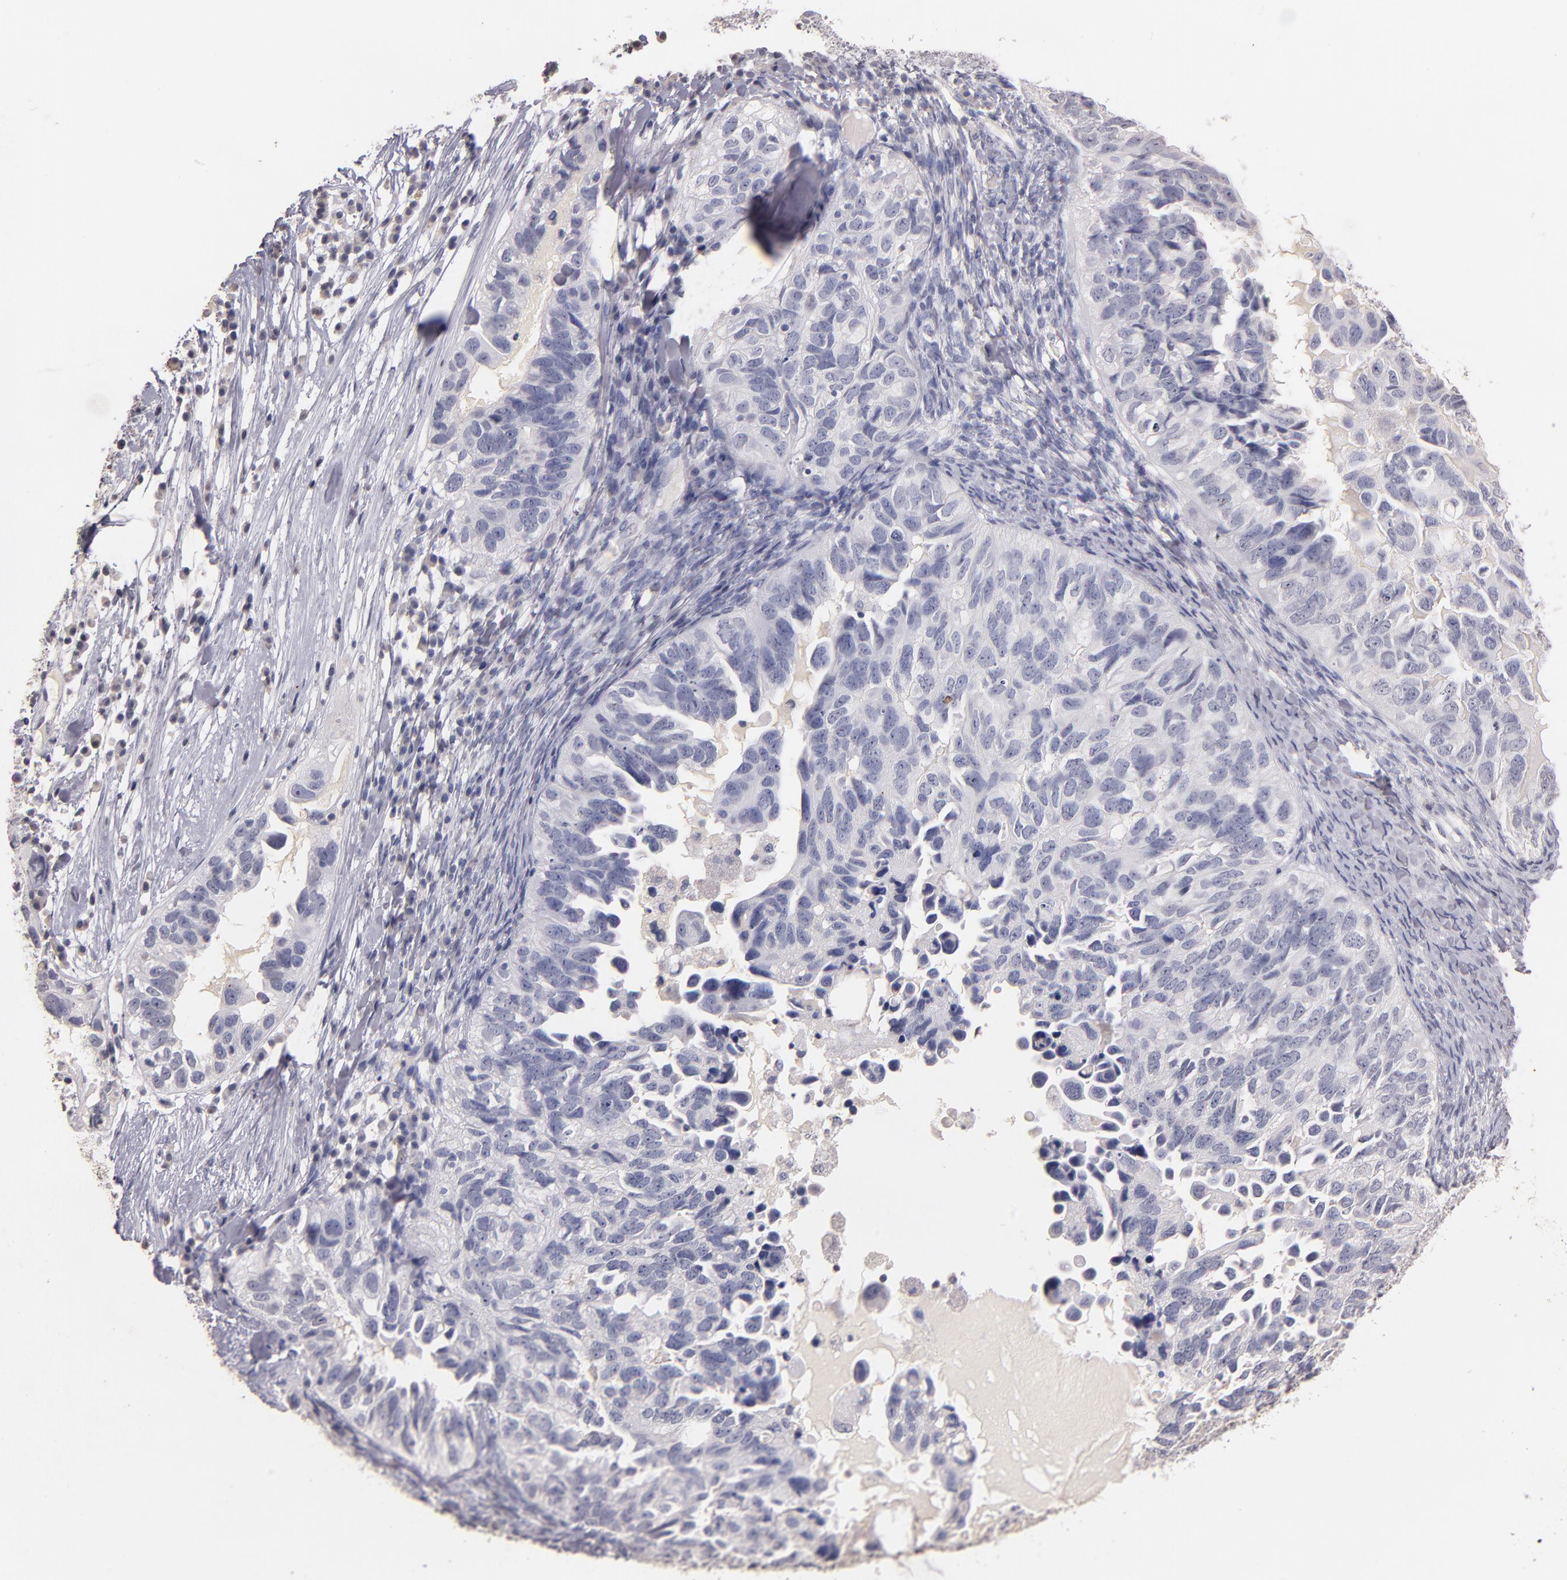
{"staining": {"intensity": "negative", "quantity": "none", "location": "none"}, "tissue": "ovarian cancer", "cell_type": "Tumor cells", "image_type": "cancer", "snomed": [{"axis": "morphology", "description": "Cystadenocarcinoma, serous, NOS"}, {"axis": "topography", "description": "Ovary"}], "caption": "DAB immunohistochemical staining of human ovarian cancer (serous cystadenocarcinoma) displays no significant positivity in tumor cells. The staining was performed using DAB to visualize the protein expression in brown, while the nuclei were stained in blue with hematoxylin (Magnification: 20x).", "gene": "SOX10", "patient": {"sex": "female", "age": 82}}